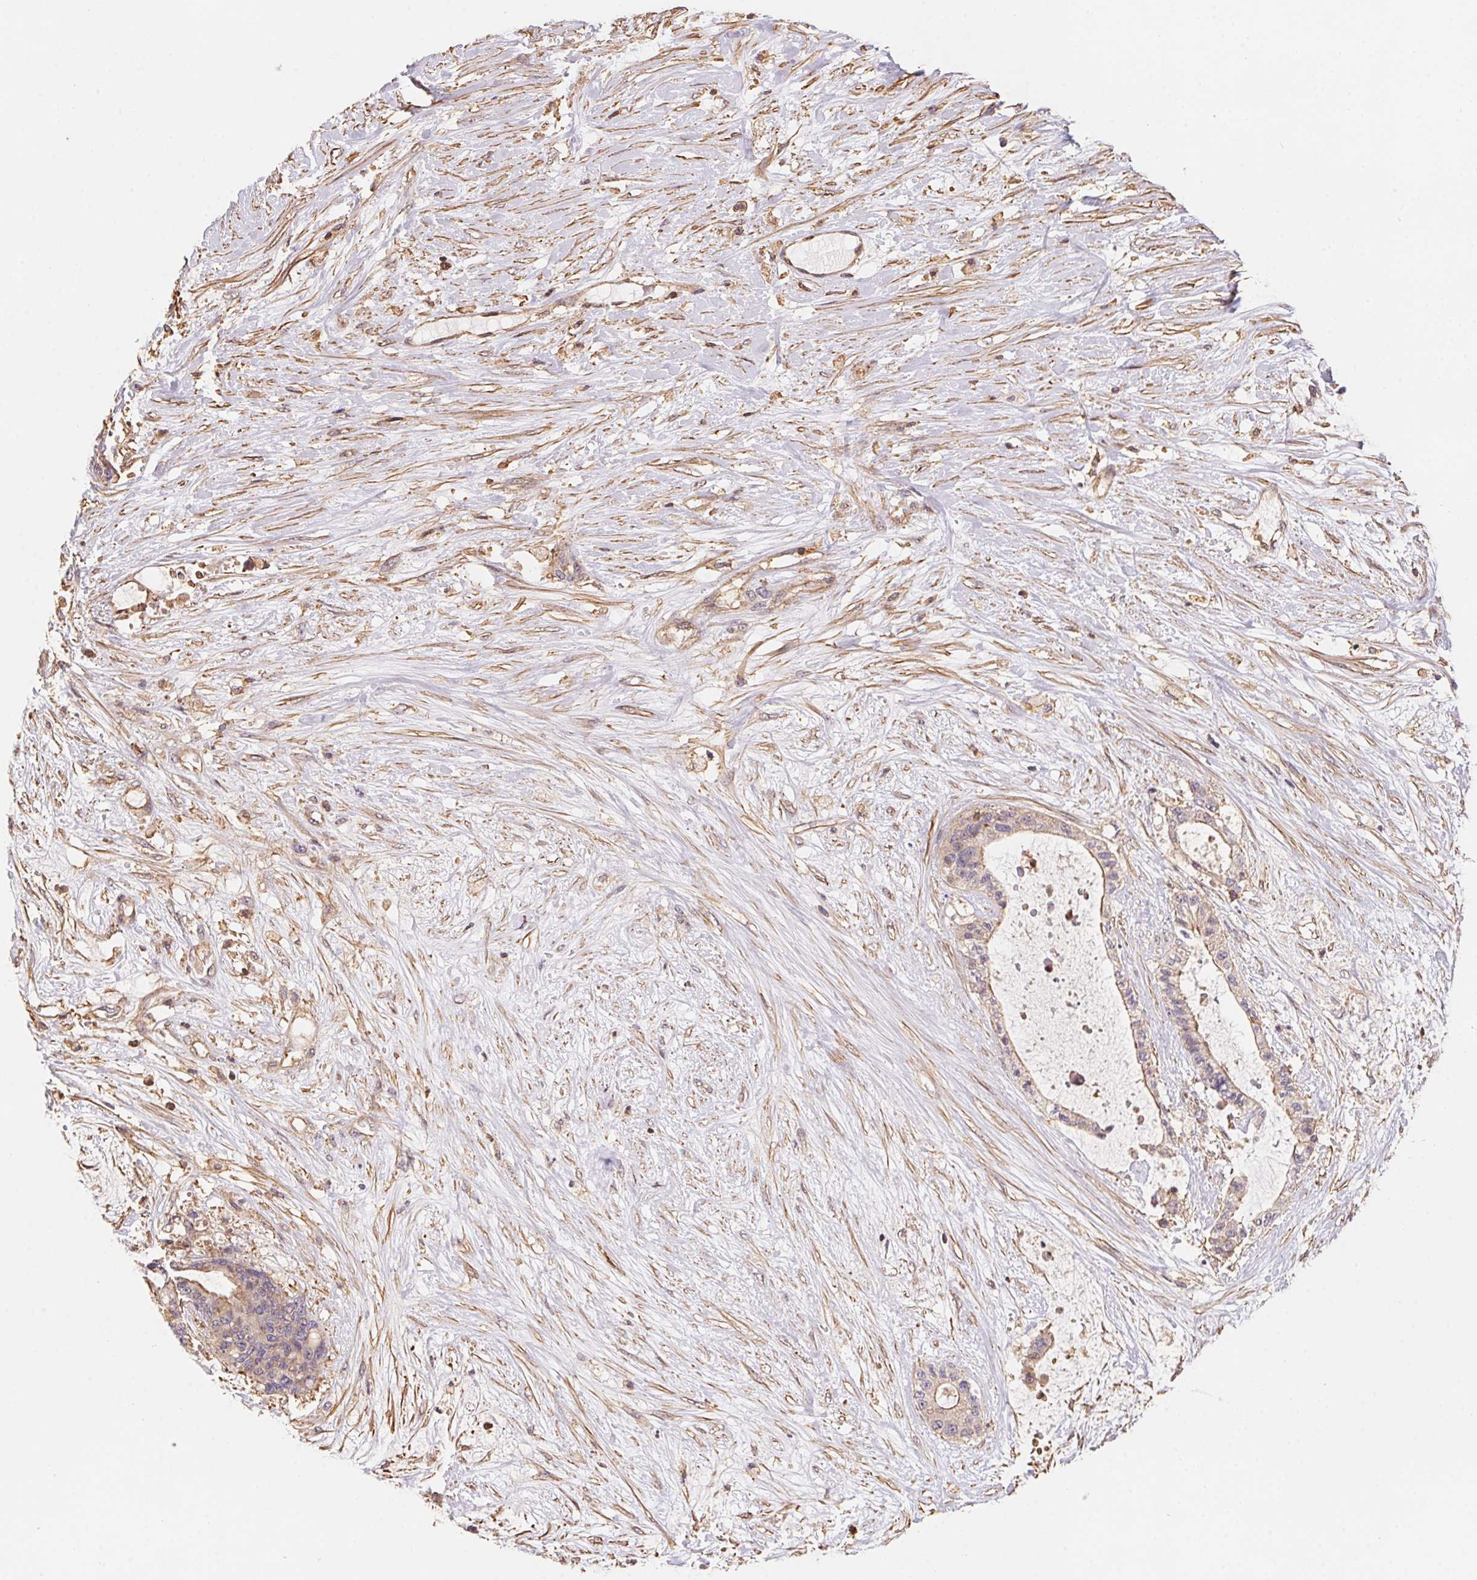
{"staining": {"intensity": "weak", "quantity": "25%-75%", "location": "cytoplasmic/membranous"}, "tissue": "liver cancer", "cell_type": "Tumor cells", "image_type": "cancer", "snomed": [{"axis": "morphology", "description": "Normal tissue, NOS"}, {"axis": "morphology", "description": "Cholangiocarcinoma"}, {"axis": "topography", "description": "Liver"}, {"axis": "topography", "description": "Peripheral nerve tissue"}], "caption": "Weak cytoplasmic/membranous staining is appreciated in about 25%-75% of tumor cells in liver cancer.", "gene": "ATG10", "patient": {"sex": "female", "age": 73}}